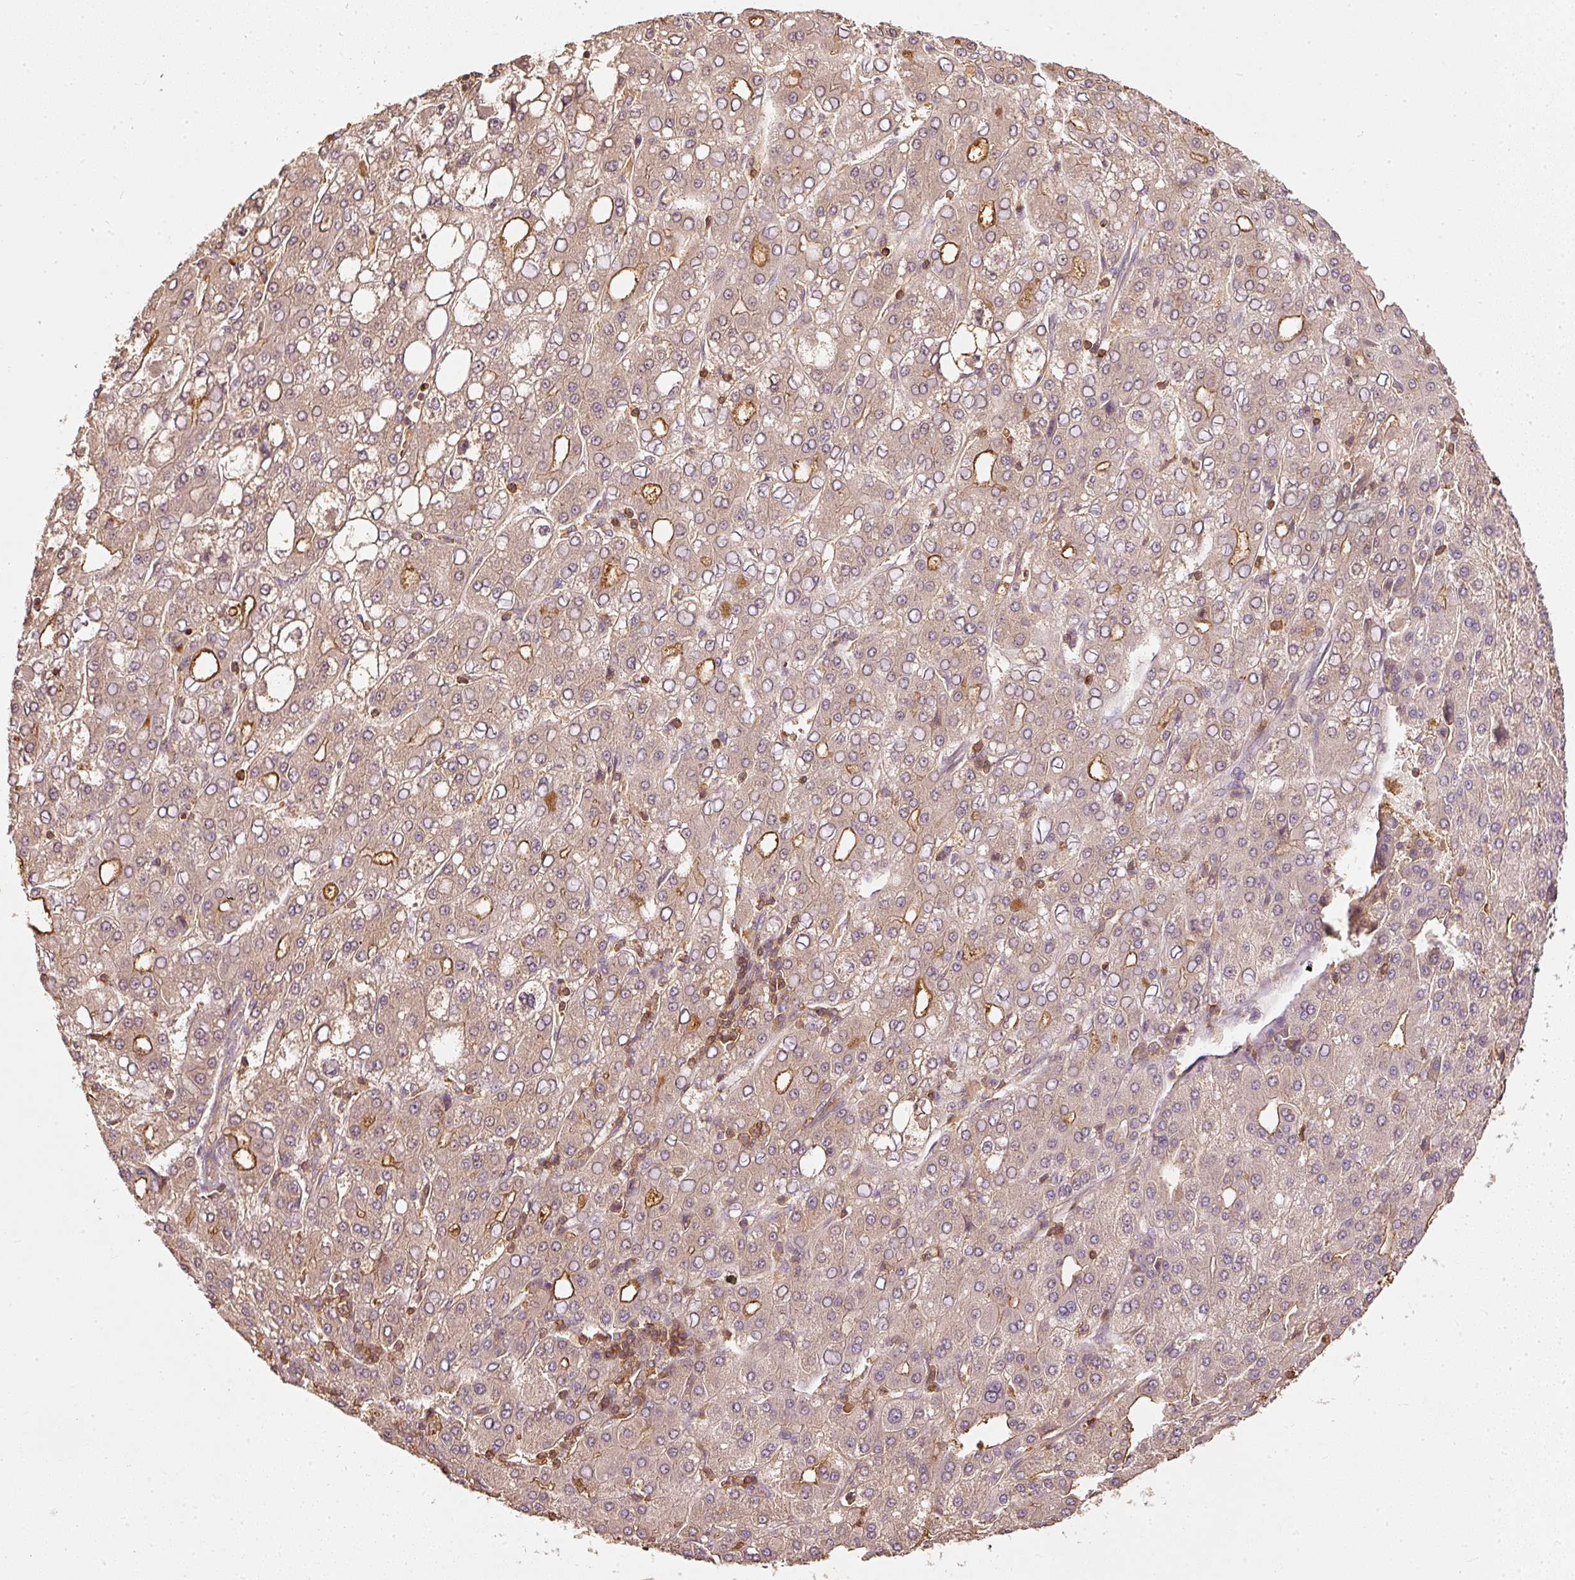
{"staining": {"intensity": "weak", "quantity": ">75%", "location": "cytoplasmic/membranous"}, "tissue": "liver cancer", "cell_type": "Tumor cells", "image_type": "cancer", "snomed": [{"axis": "morphology", "description": "Carcinoma, Hepatocellular, NOS"}, {"axis": "topography", "description": "Liver"}], "caption": "Protein staining demonstrates weak cytoplasmic/membranous staining in about >75% of tumor cells in liver cancer.", "gene": "EVL", "patient": {"sex": "male", "age": 65}}